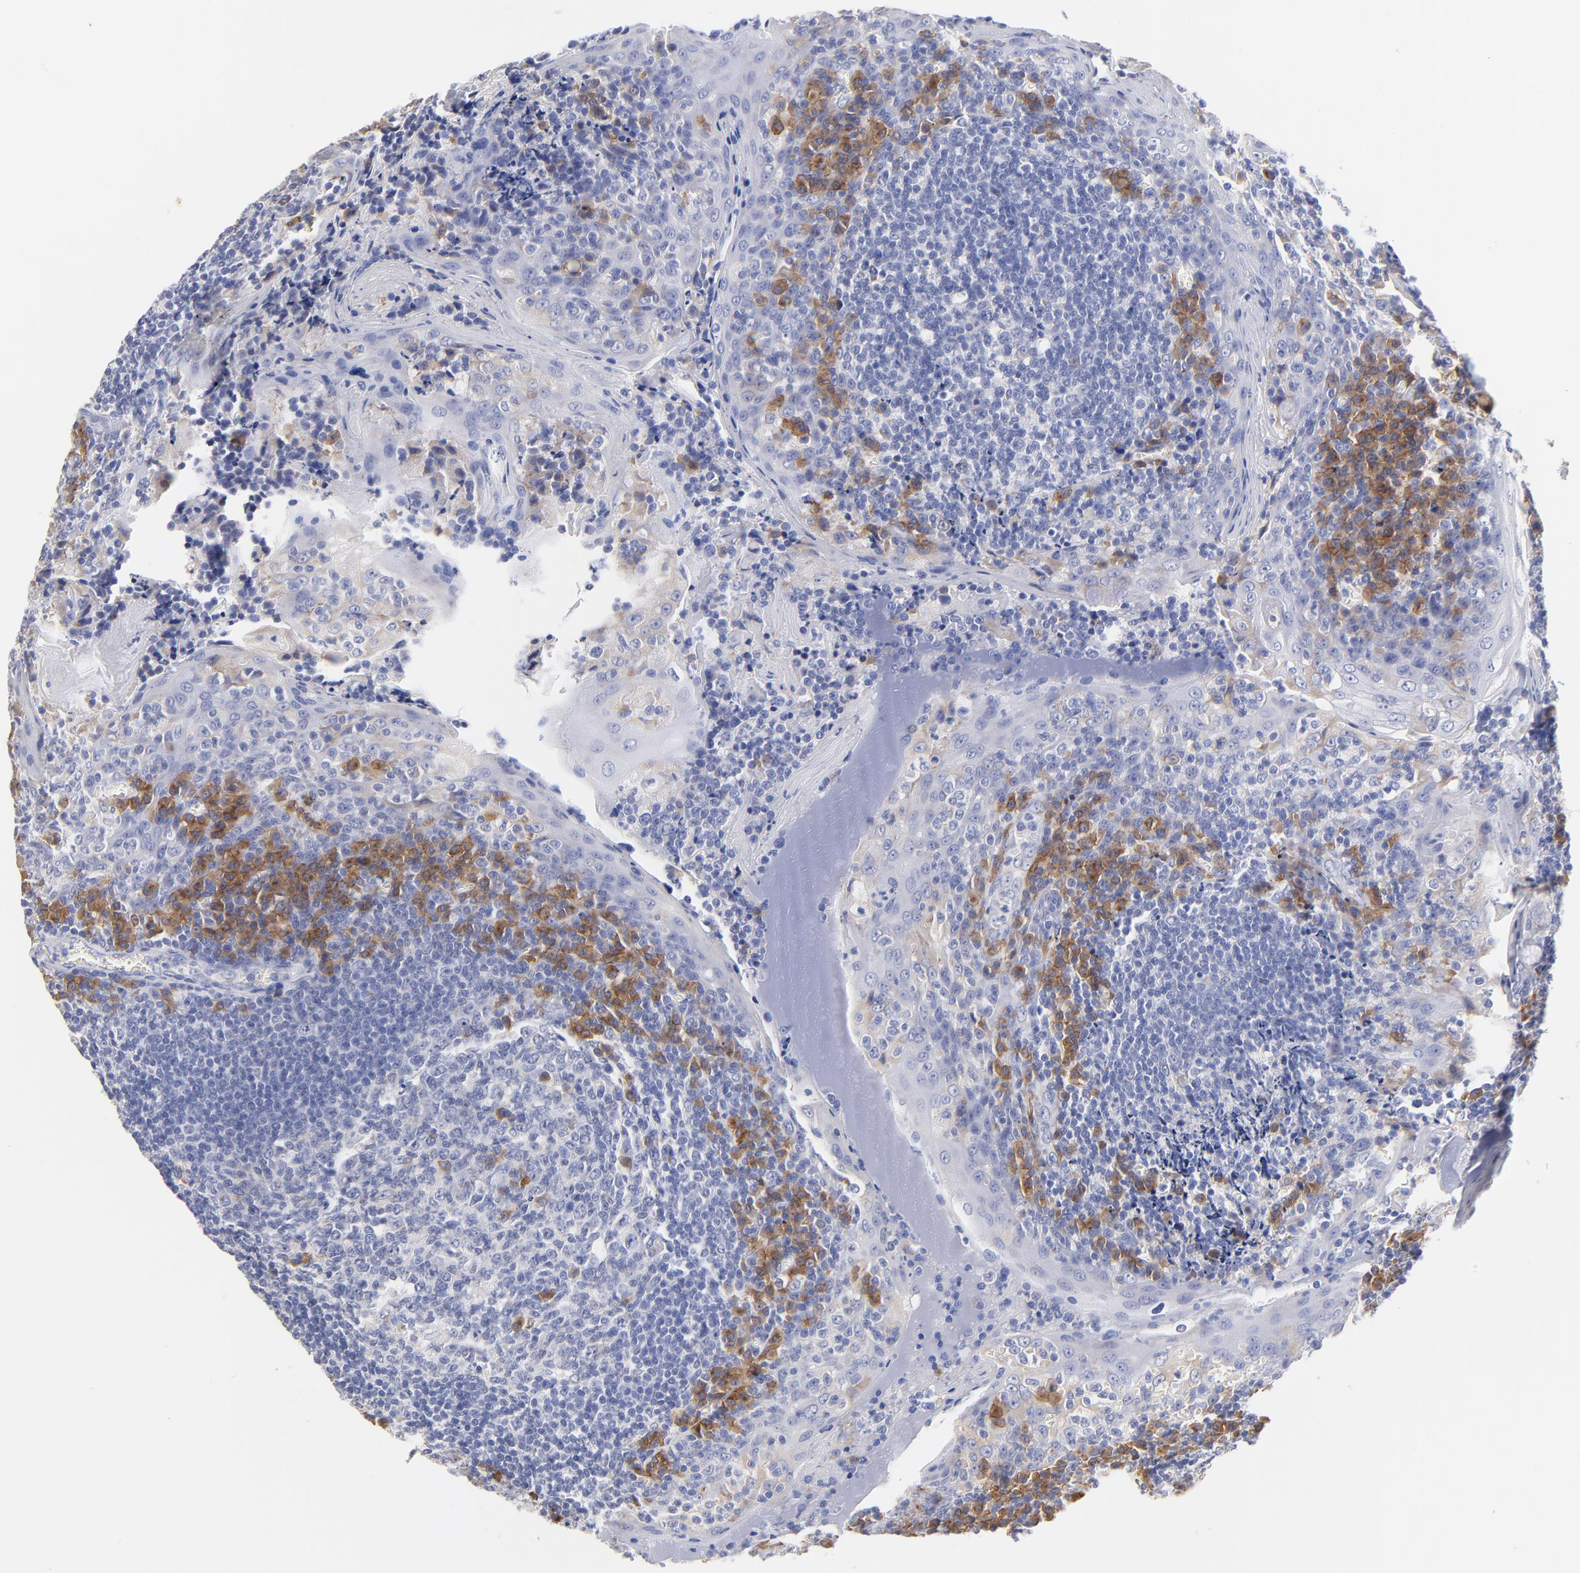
{"staining": {"intensity": "moderate", "quantity": "<25%", "location": "cytoplasmic/membranous"}, "tissue": "tonsil", "cell_type": "Germinal center cells", "image_type": "normal", "snomed": [{"axis": "morphology", "description": "Normal tissue, NOS"}, {"axis": "topography", "description": "Tonsil"}], "caption": "Tonsil stained with DAB (3,3'-diaminobenzidine) immunohistochemistry displays low levels of moderate cytoplasmic/membranous positivity in approximately <25% of germinal center cells.", "gene": "LAX1", "patient": {"sex": "male", "age": 31}}